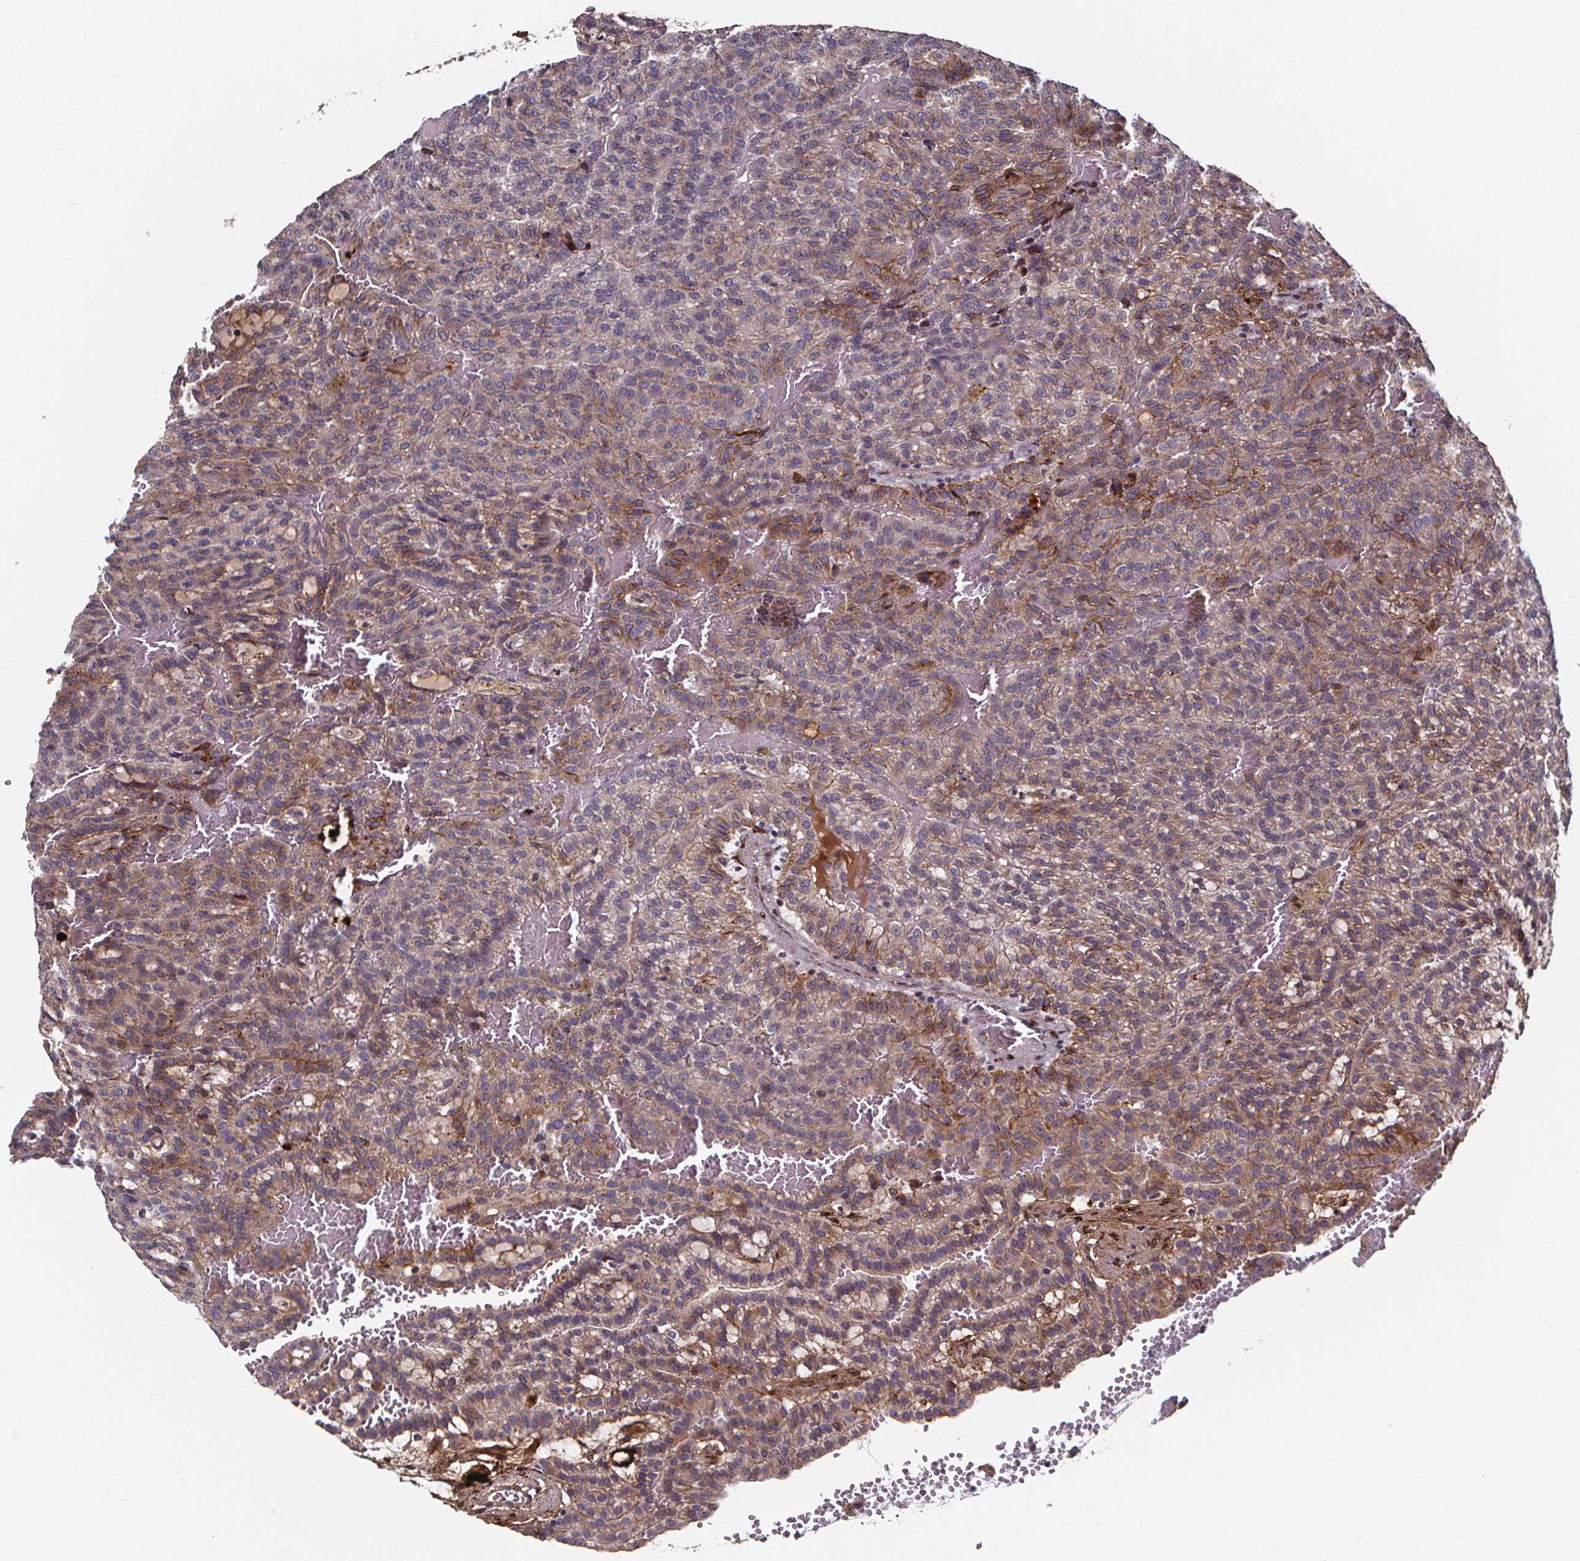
{"staining": {"intensity": "weak", "quantity": "25%-75%", "location": "cytoplasmic/membranous"}, "tissue": "renal cancer", "cell_type": "Tumor cells", "image_type": "cancer", "snomed": [{"axis": "morphology", "description": "Adenocarcinoma, NOS"}, {"axis": "topography", "description": "Kidney"}], "caption": "Renal cancer was stained to show a protein in brown. There is low levels of weak cytoplasmic/membranous positivity in approximately 25%-75% of tumor cells. The staining was performed using DAB (3,3'-diaminobenzidine) to visualize the protein expression in brown, while the nuclei were stained in blue with hematoxylin (Magnification: 20x).", "gene": "AEBP1", "patient": {"sex": "male", "age": 63}}